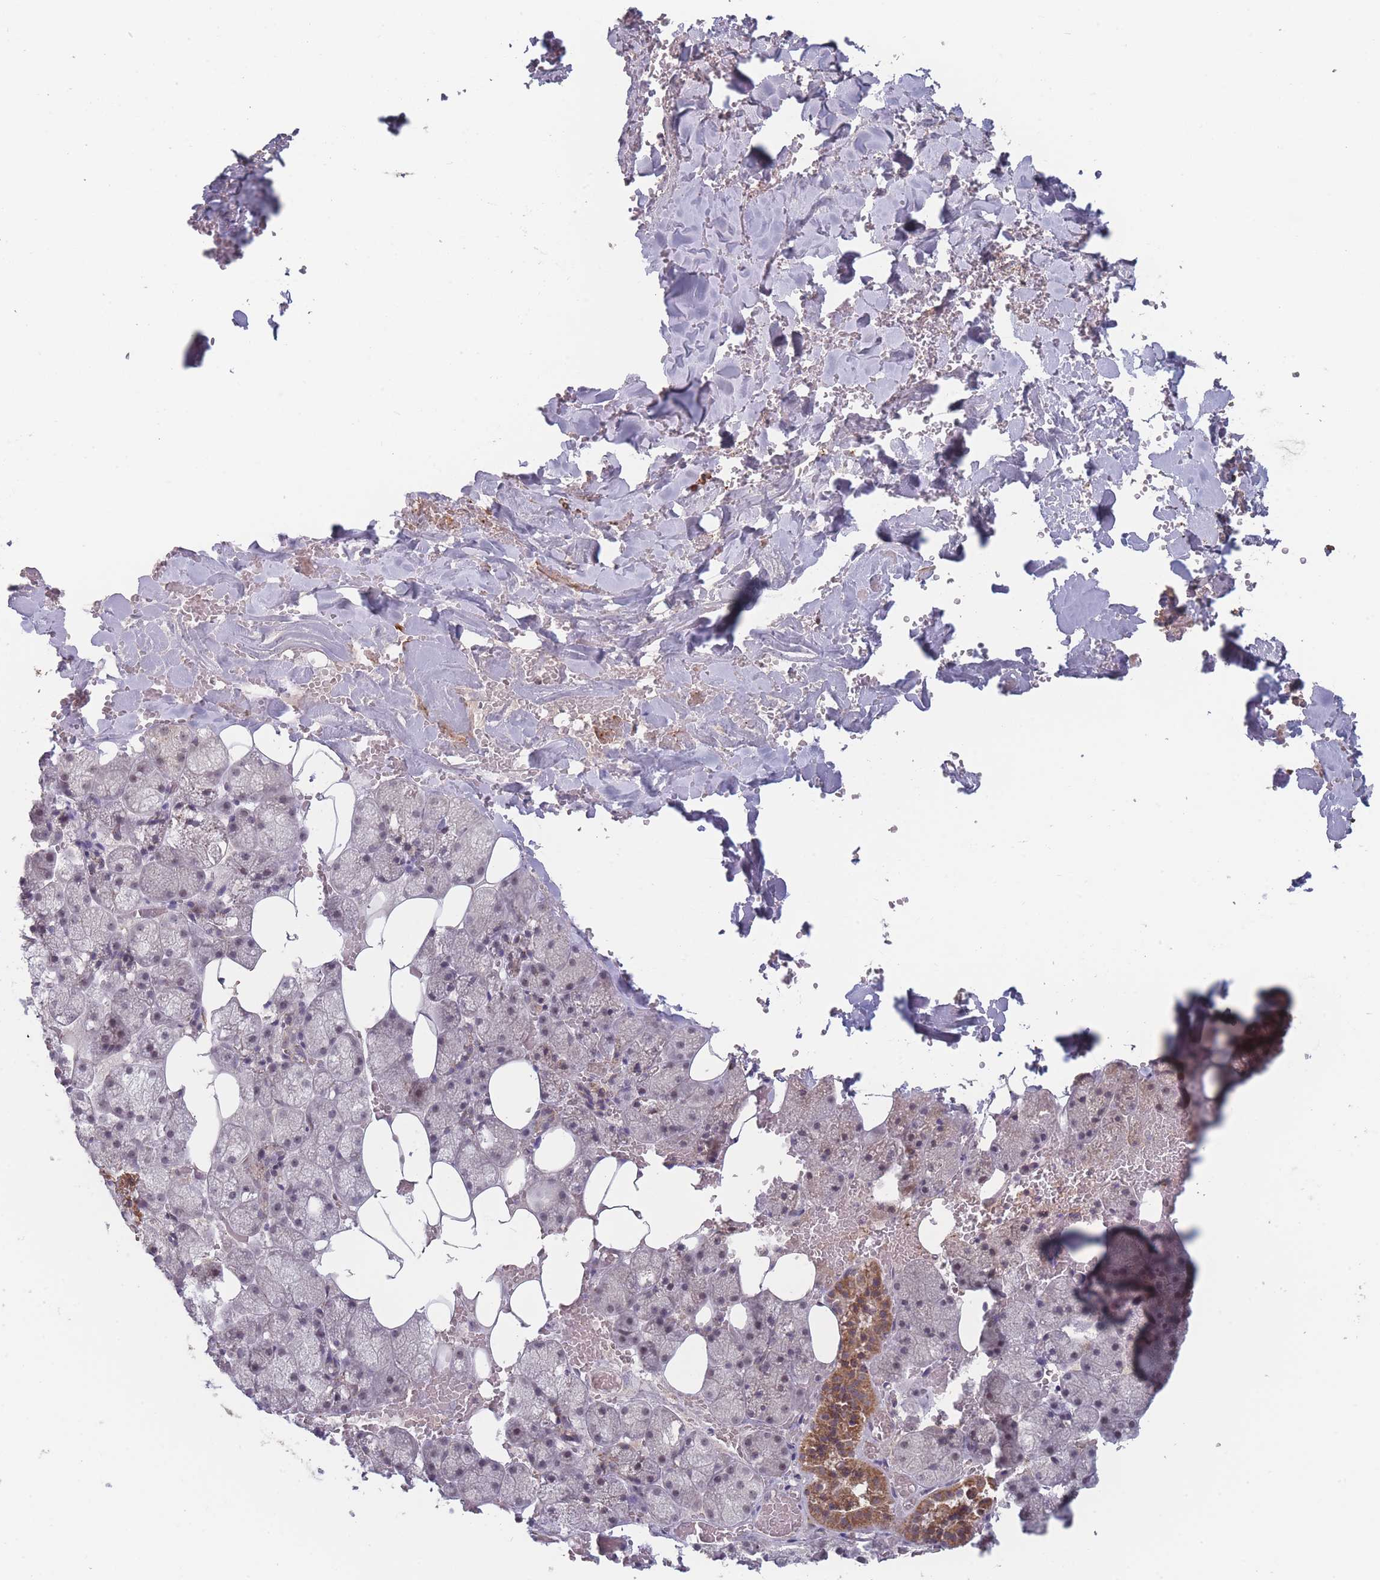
{"staining": {"intensity": "moderate", "quantity": ">75%", "location": "cytoplasmic/membranous"}, "tissue": "adipose tissue", "cell_type": "Adipocytes", "image_type": "normal", "snomed": [{"axis": "morphology", "description": "Normal tissue, NOS"}, {"axis": "topography", "description": "Salivary gland"}, {"axis": "topography", "description": "Peripheral nerve tissue"}], "caption": "Protein expression analysis of unremarkable human adipose tissue reveals moderate cytoplasmic/membranous staining in about >75% of adipocytes.", "gene": "TMEM232", "patient": {"sex": "male", "age": 38}}